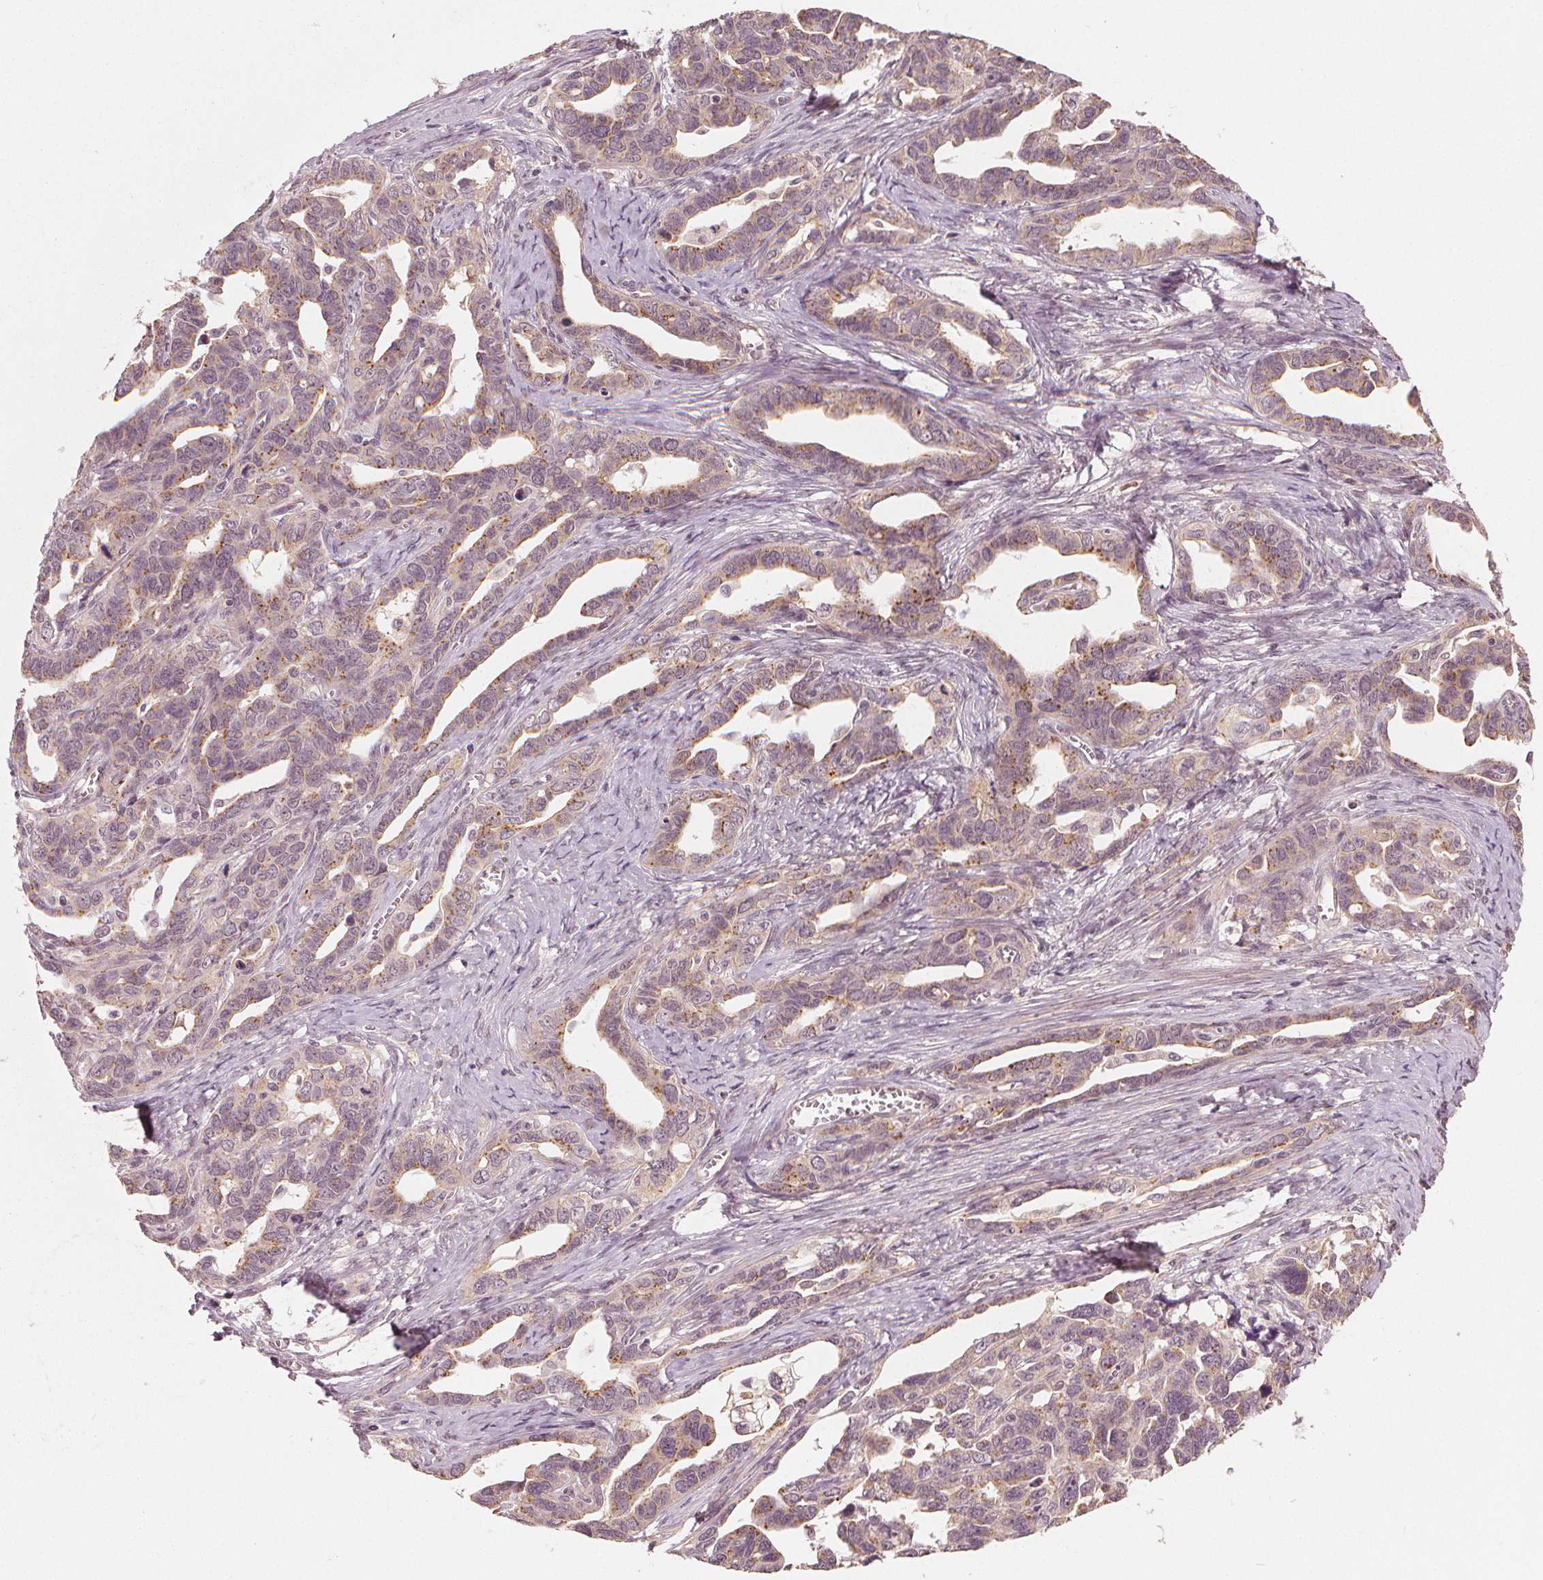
{"staining": {"intensity": "moderate", "quantity": "<25%", "location": "cytoplasmic/membranous"}, "tissue": "ovarian cancer", "cell_type": "Tumor cells", "image_type": "cancer", "snomed": [{"axis": "morphology", "description": "Cystadenocarcinoma, serous, NOS"}, {"axis": "topography", "description": "Ovary"}], "caption": "Immunohistochemical staining of ovarian cancer (serous cystadenocarcinoma) reveals low levels of moderate cytoplasmic/membranous protein positivity in about <25% of tumor cells.", "gene": "CLBA1", "patient": {"sex": "female", "age": 69}}